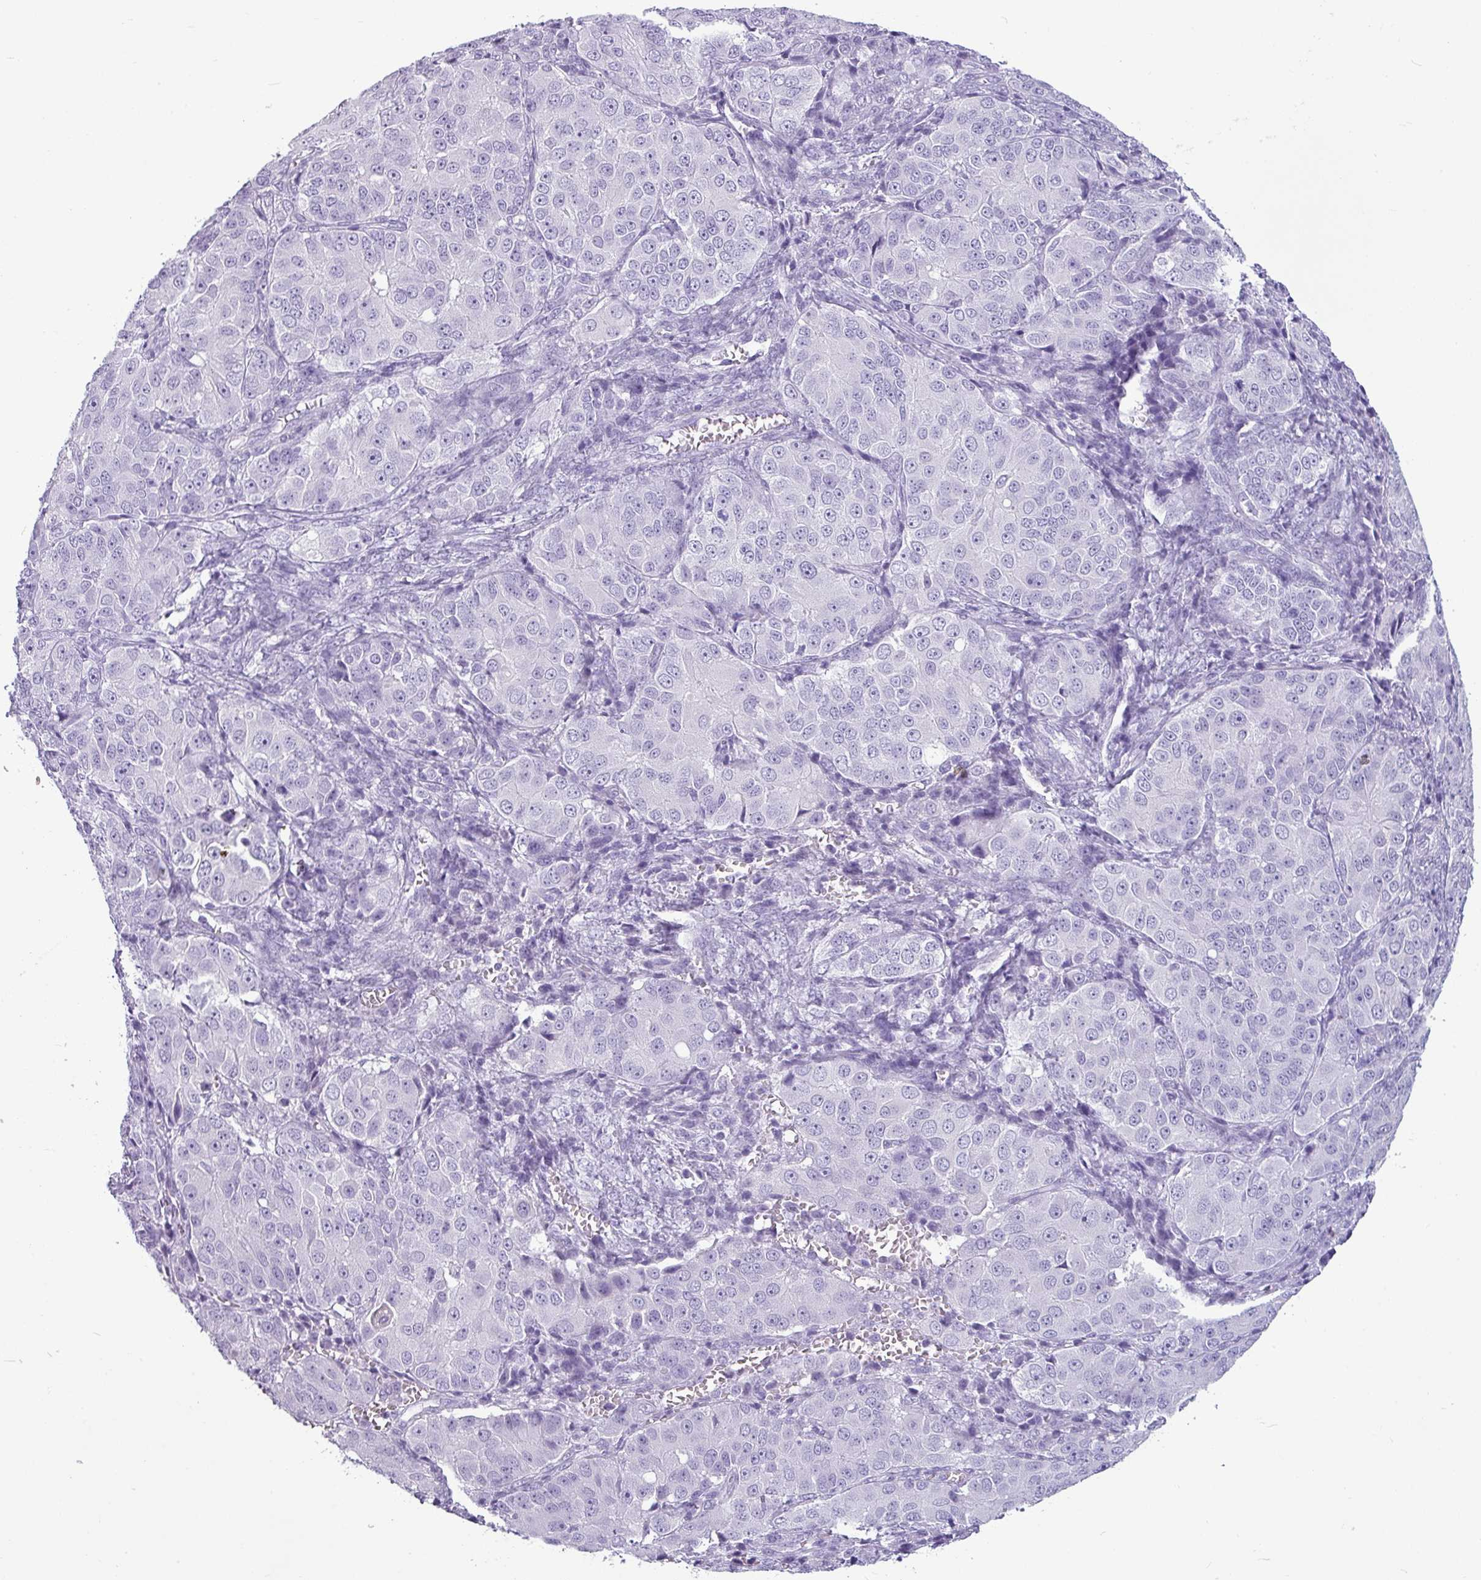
{"staining": {"intensity": "negative", "quantity": "none", "location": "none"}, "tissue": "ovarian cancer", "cell_type": "Tumor cells", "image_type": "cancer", "snomed": [{"axis": "morphology", "description": "Carcinoma, endometroid"}, {"axis": "topography", "description": "Ovary"}], "caption": "Protein analysis of ovarian endometroid carcinoma shows no significant expression in tumor cells.", "gene": "AMY1B", "patient": {"sex": "female", "age": 51}}